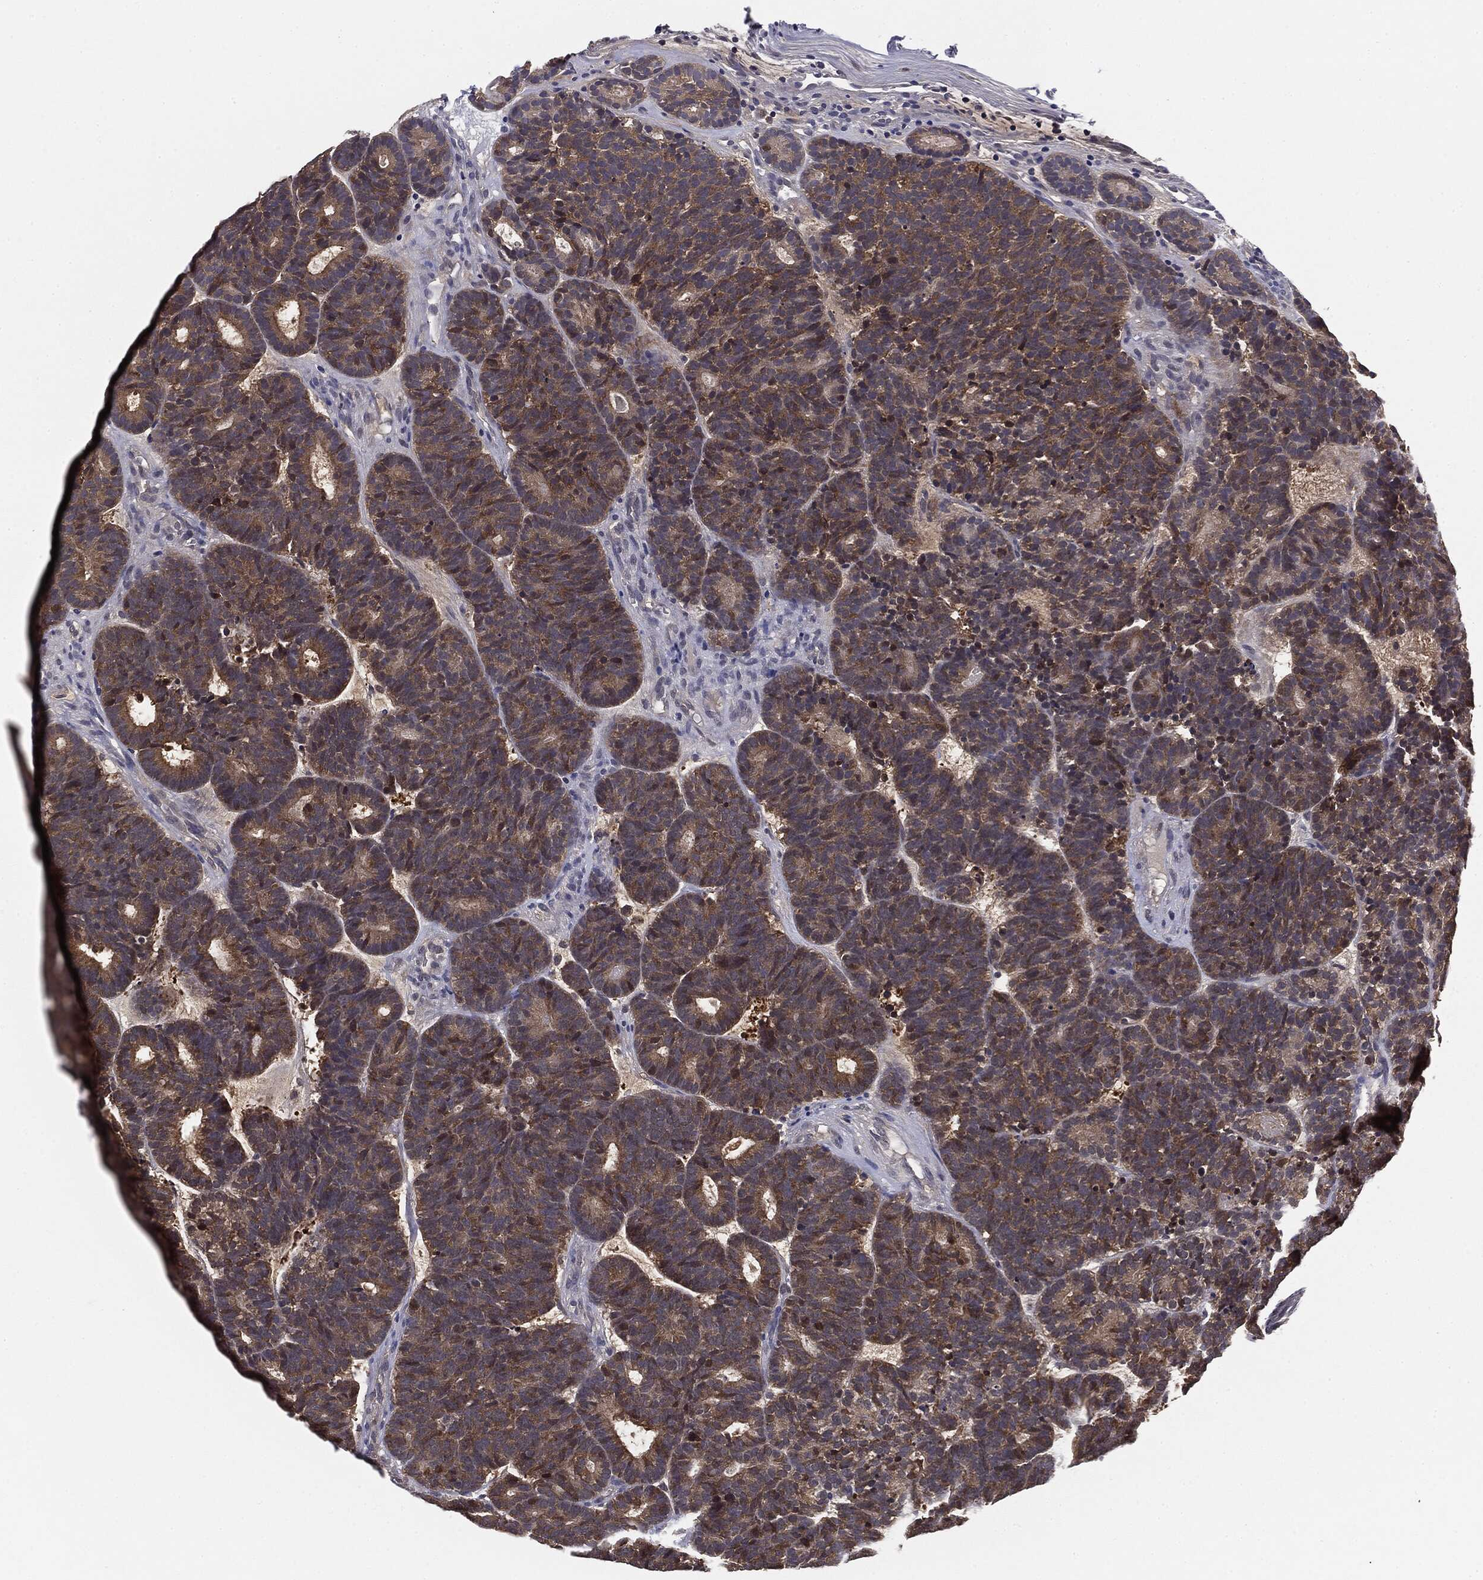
{"staining": {"intensity": "moderate", "quantity": "25%-75%", "location": "cytoplasmic/membranous"}, "tissue": "head and neck cancer", "cell_type": "Tumor cells", "image_type": "cancer", "snomed": [{"axis": "morphology", "description": "Adenocarcinoma, NOS"}, {"axis": "topography", "description": "Head-Neck"}], "caption": "DAB (3,3'-diaminobenzidine) immunohistochemical staining of head and neck cancer (adenocarcinoma) displays moderate cytoplasmic/membranous protein expression in about 25%-75% of tumor cells. Ihc stains the protein of interest in brown and the nuclei are stained blue.", "gene": "KRT7", "patient": {"sex": "female", "age": 81}}